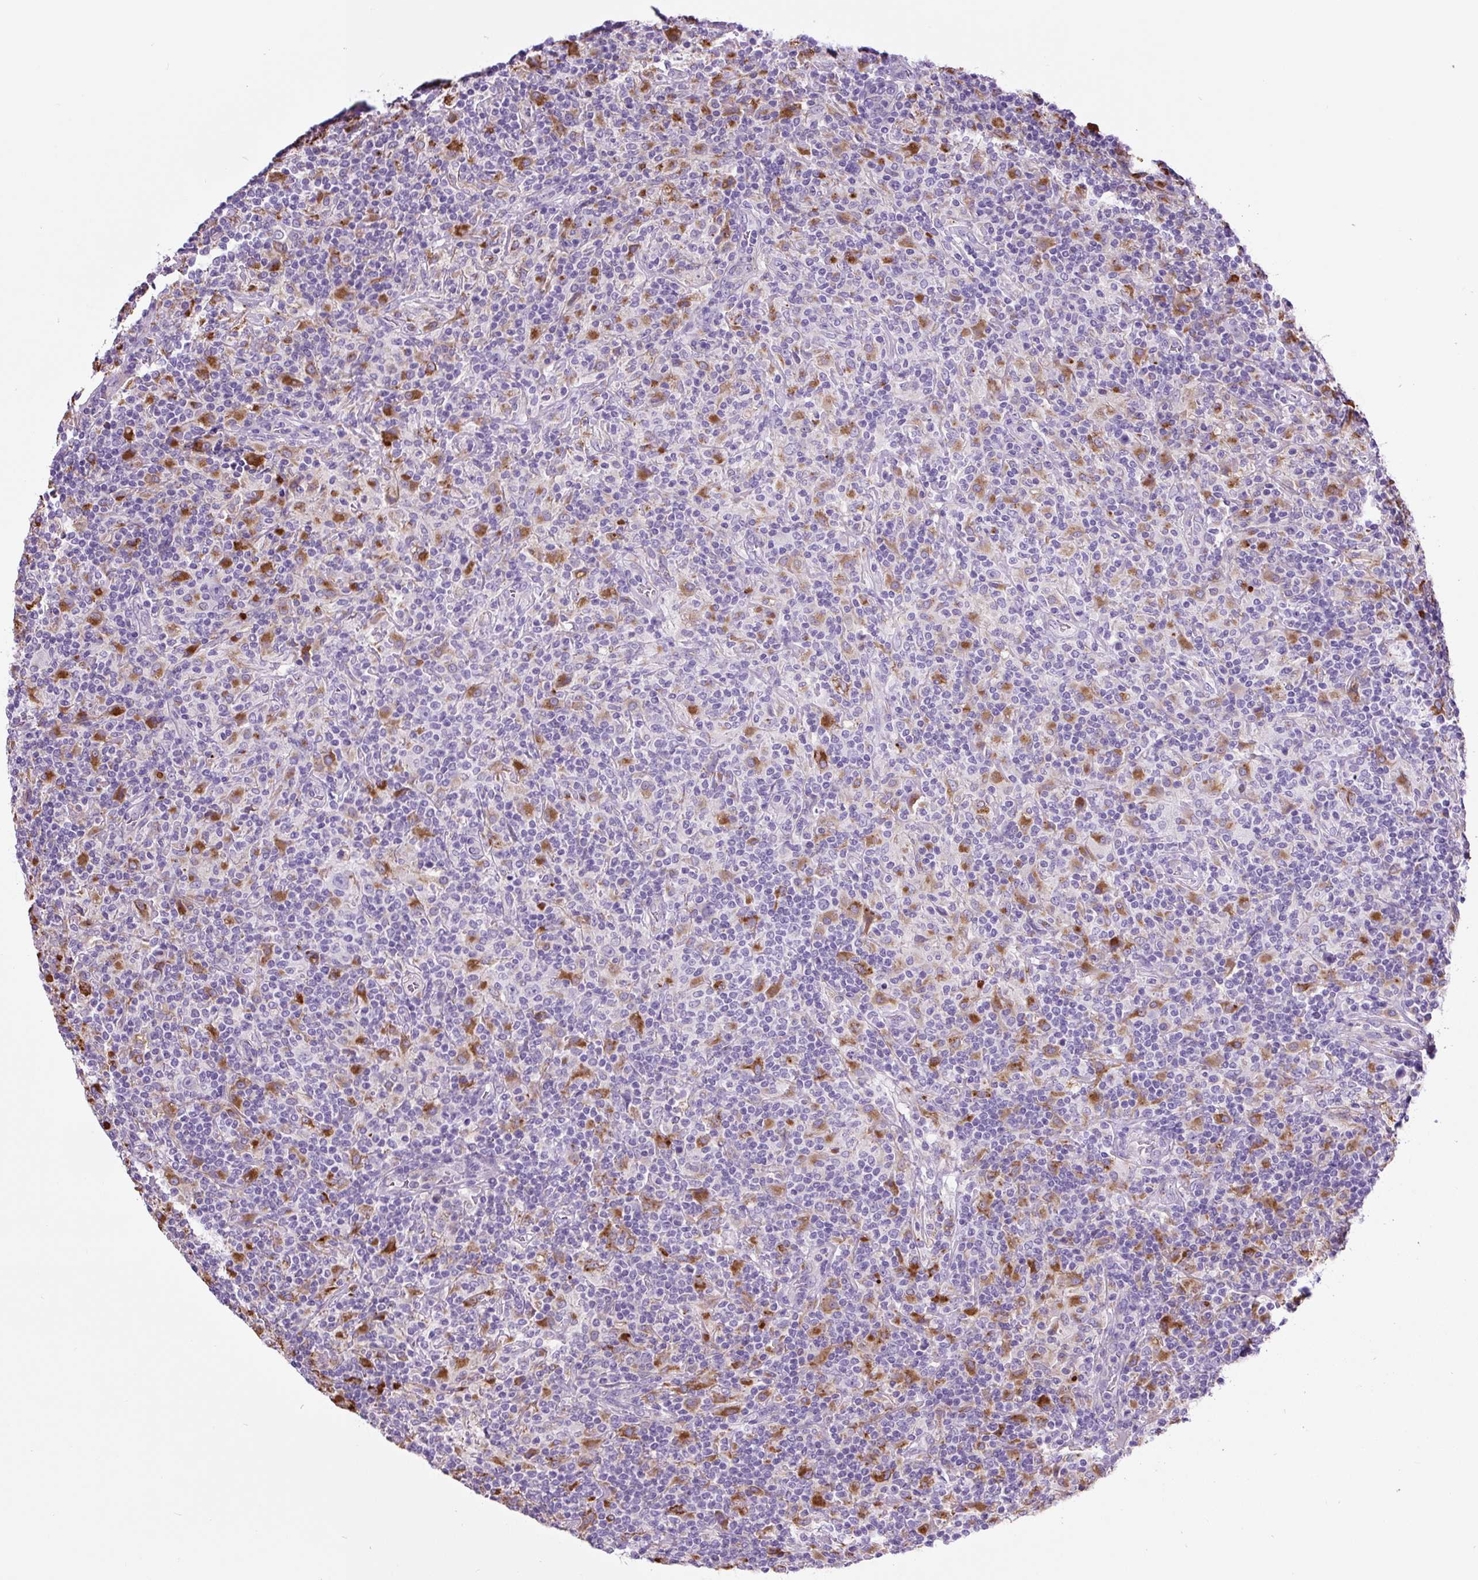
{"staining": {"intensity": "moderate", "quantity": "<25%", "location": "cytoplasmic/membranous"}, "tissue": "lymphoma", "cell_type": "Tumor cells", "image_type": "cancer", "snomed": [{"axis": "morphology", "description": "Hodgkin's disease, NOS"}, {"axis": "topography", "description": "Lymph node"}], "caption": "An immunohistochemistry (IHC) image of tumor tissue is shown. Protein staining in brown shows moderate cytoplasmic/membranous positivity in Hodgkin's disease within tumor cells. The protein is stained brown, and the nuclei are stained in blue (DAB IHC with brightfield microscopy, high magnification).", "gene": "LCN10", "patient": {"sex": "male", "age": 70}}